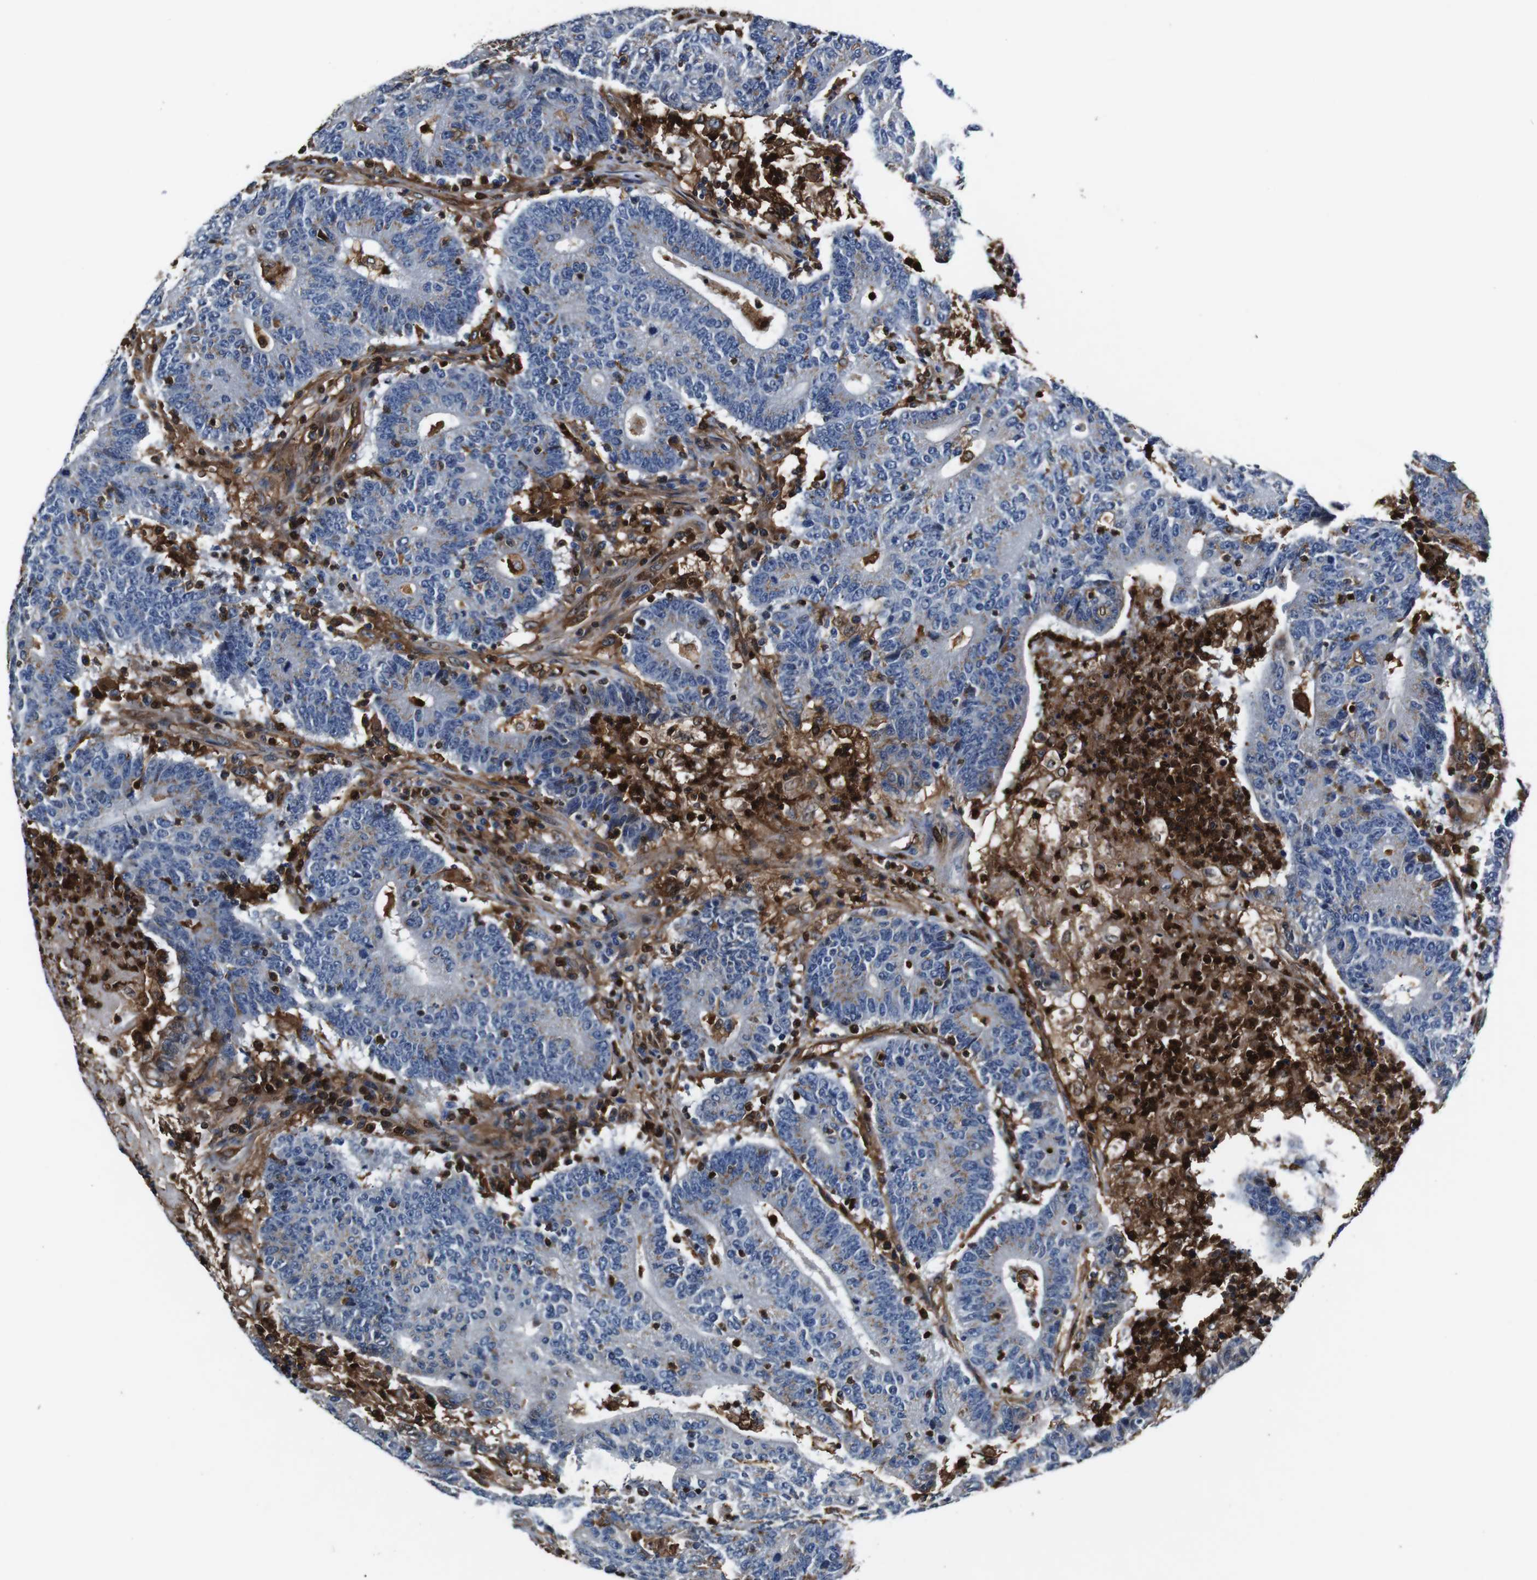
{"staining": {"intensity": "moderate", "quantity": "<25%", "location": "cytoplasmic/membranous"}, "tissue": "colorectal cancer", "cell_type": "Tumor cells", "image_type": "cancer", "snomed": [{"axis": "morphology", "description": "Normal tissue, NOS"}, {"axis": "morphology", "description": "Adenocarcinoma, NOS"}, {"axis": "topography", "description": "Colon"}], "caption": "A low amount of moderate cytoplasmic/membranous positivity is appreciated in approximately <25% of tumor cells in colorectal adenocarcinoma tissue.", "gene": "ANXA1", "patient": {"sex": "female", "age": 75}}